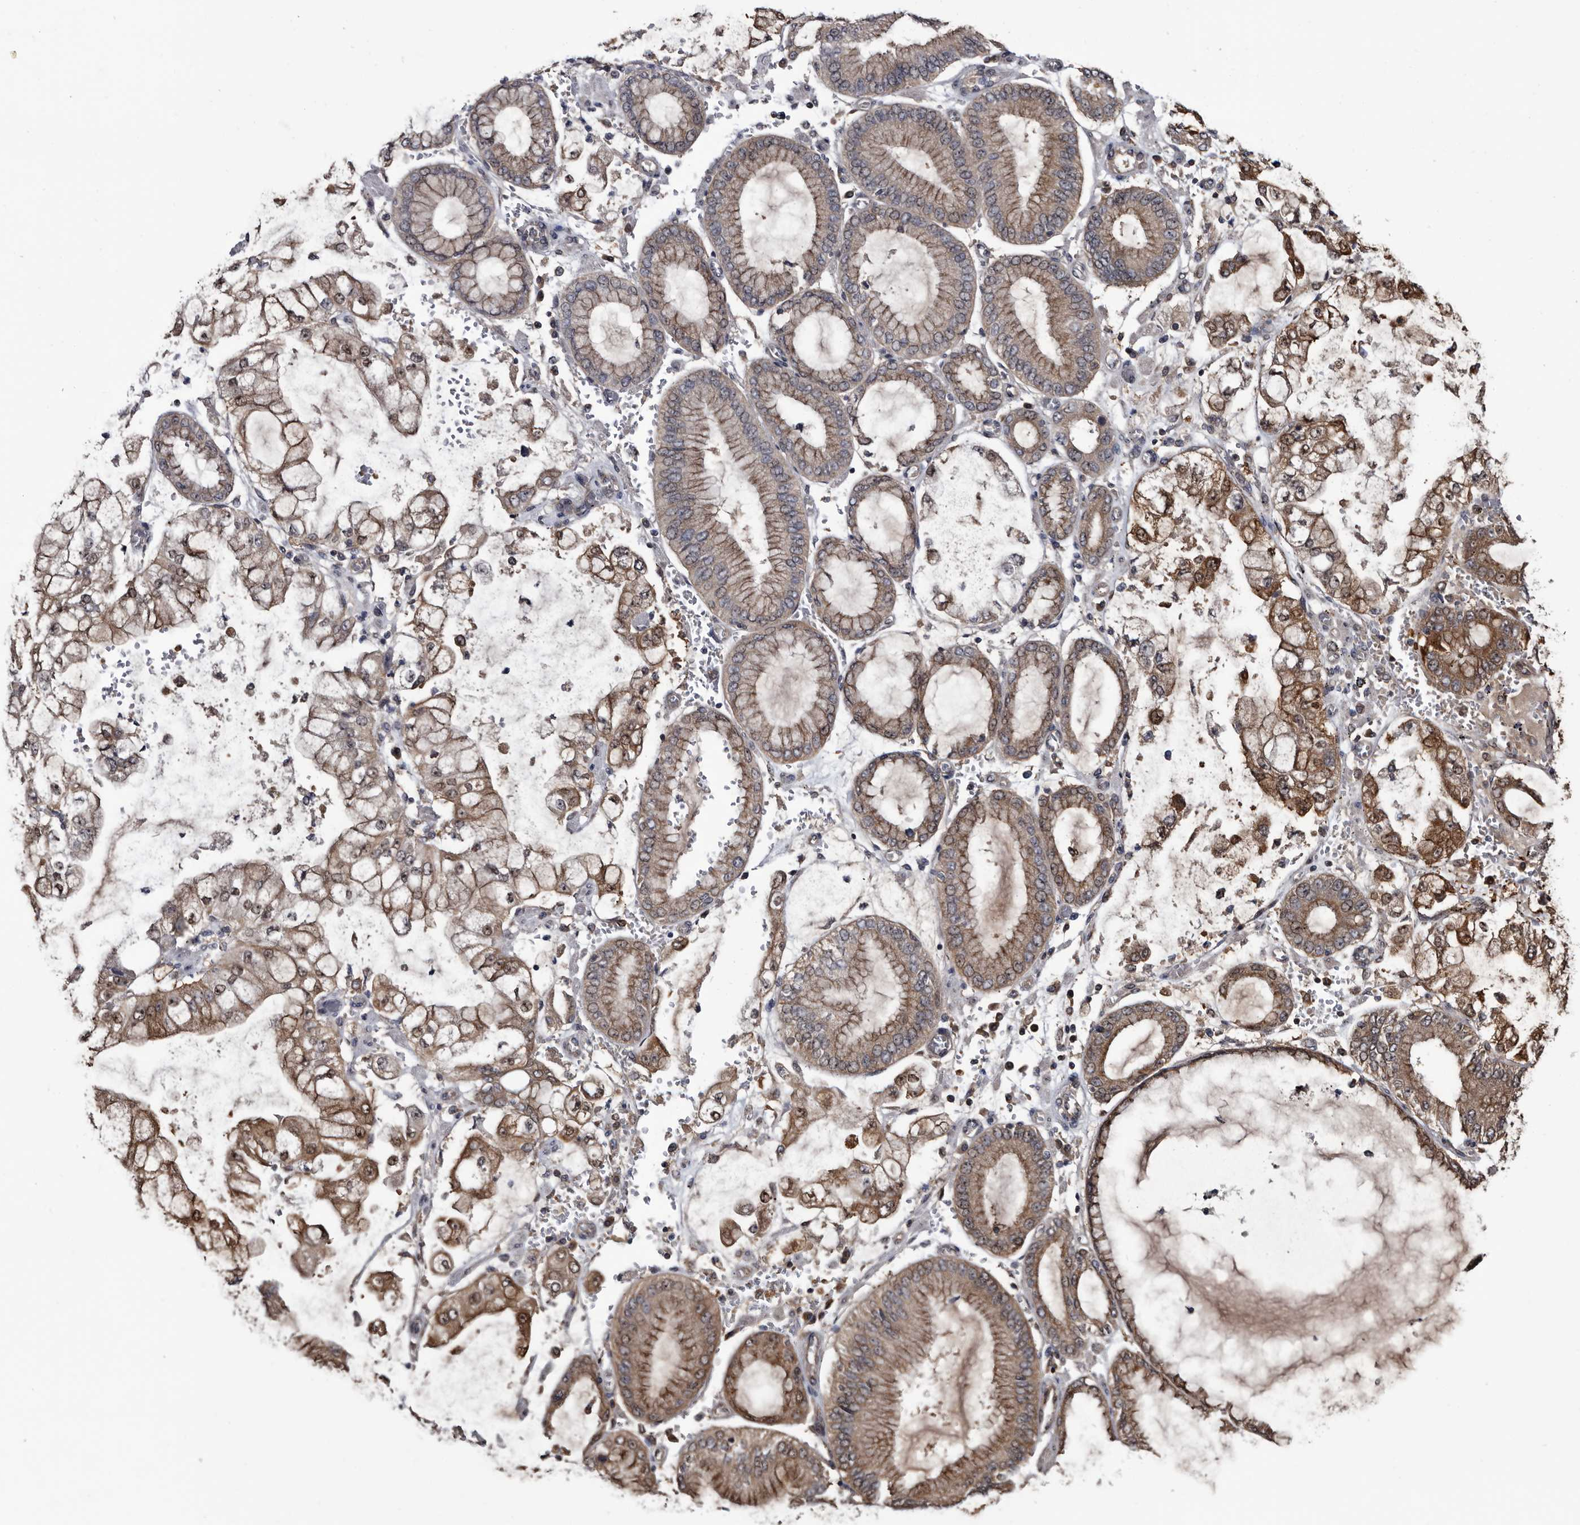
{"staining": {"intensity": "moderate", "quantity": ">75%", "location": "cytoplasmic/membranous"}, "tissue": "stomach cancer", "cell_type": "Tumor cells", "image_type": "cancer", "snomed": [{"axis": "morphology", "description": "Adenocarcinoma, NOS"}, {"axis": "topography", "description": "Stomach"}], "caption": "DAB immunohistochemical staining of adenocarcinoma (stomach) reveals moderate cytoplasmic/membranous protein positivity in about >75% of tumor cells.", "gene": "TTI2", "patient": {"sex": "male", "age": 76}}